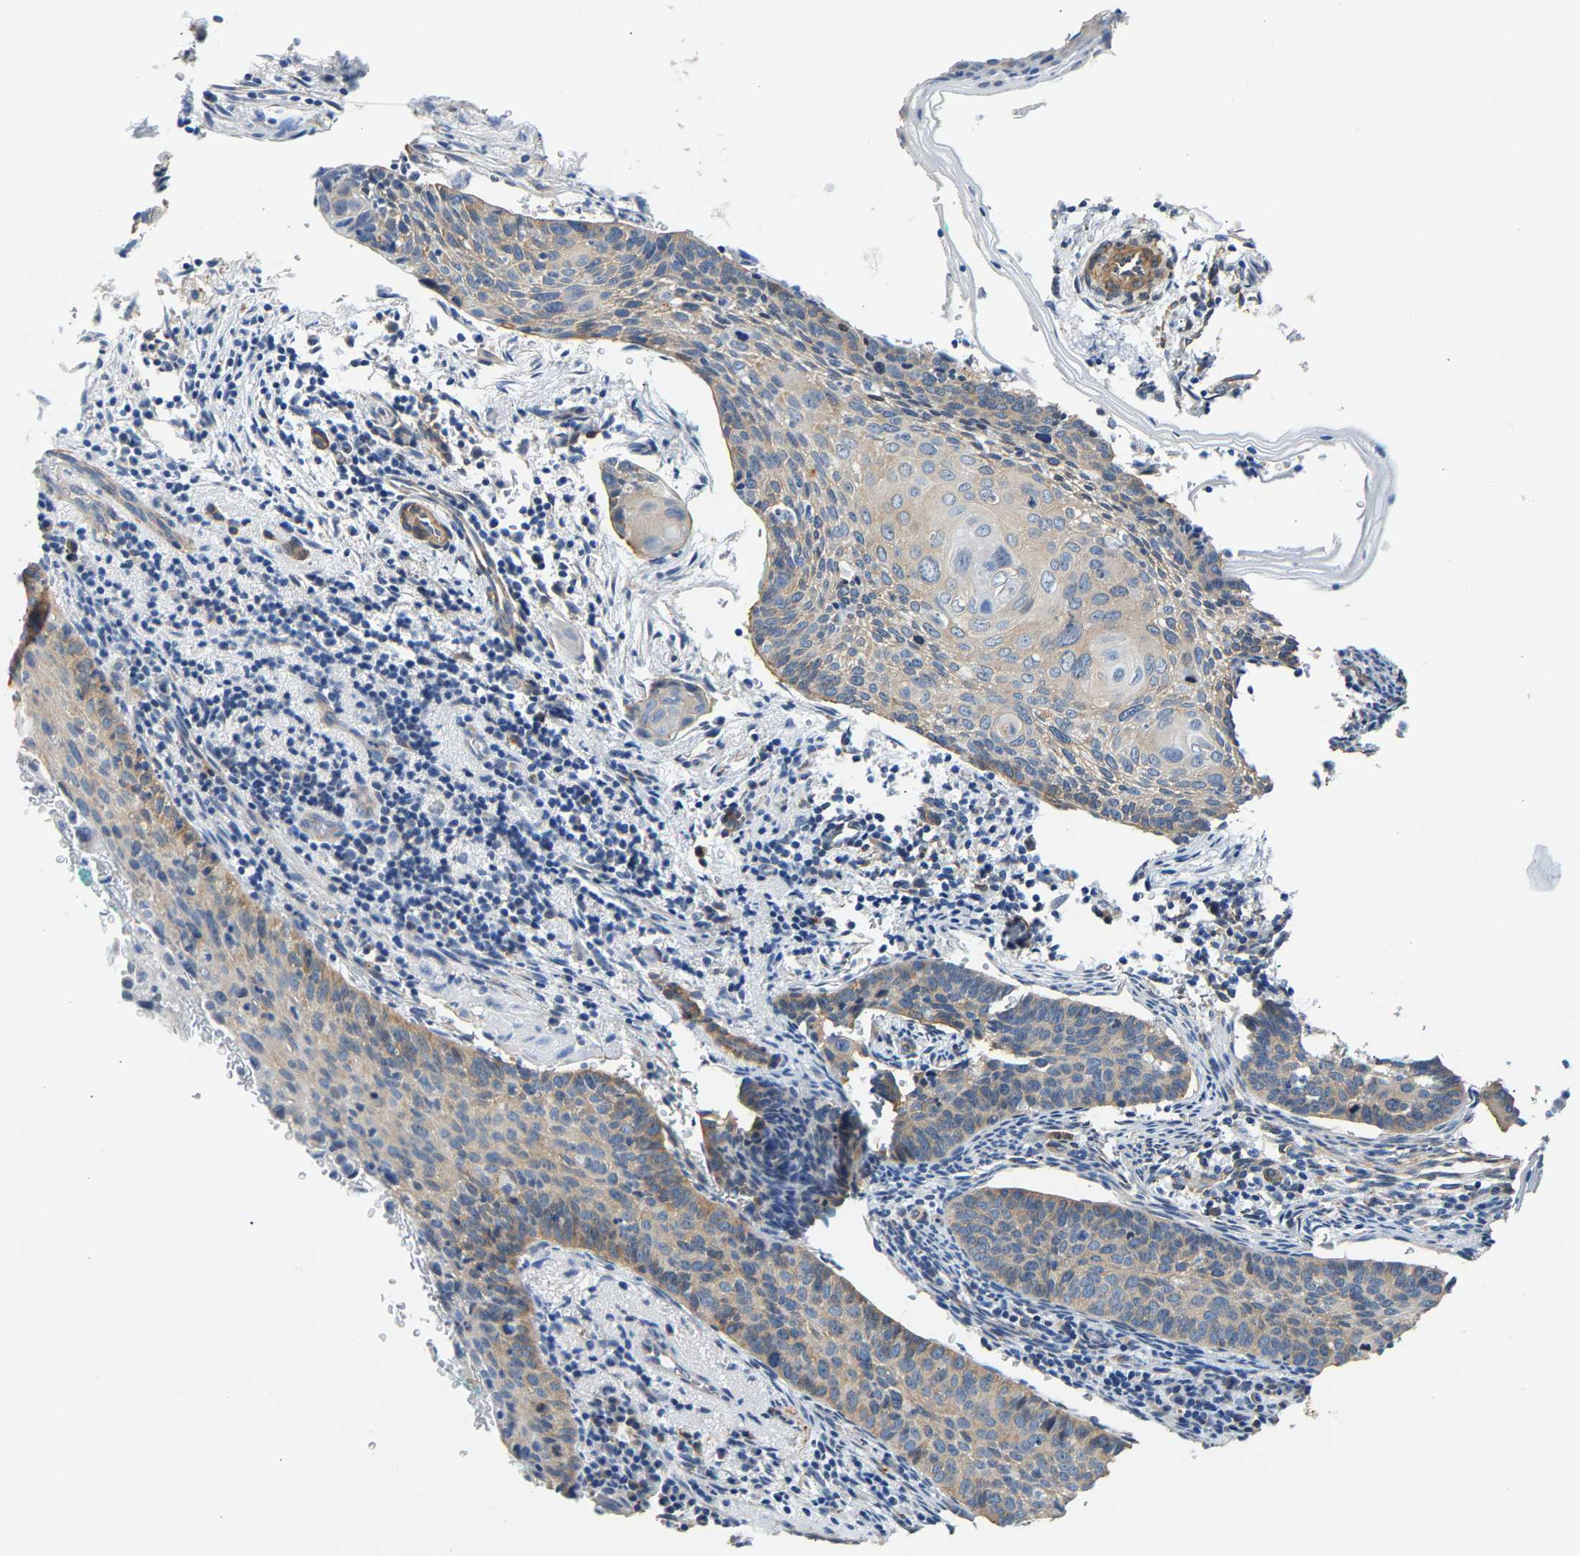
{"staining": {"intensity": "weak", "quantity": "<25%", "location": "cytoplasmic/membranous"}, "tissue": "cervical cancer", "cell_type": "Tumor cells", "image_type": "cancer", "snomed": [{"axis": "morphology", "description": "Squamous cell carcinoma, NOS"}, {"axis": "topography", "description": "Cervix"}], "caption": "This is an immunohistochemistry (IHC) image of human cervical cancer. There is no staining in tumor cells.", "gene": "PAWR", "patient": {"sex": "female", "age": 33}}